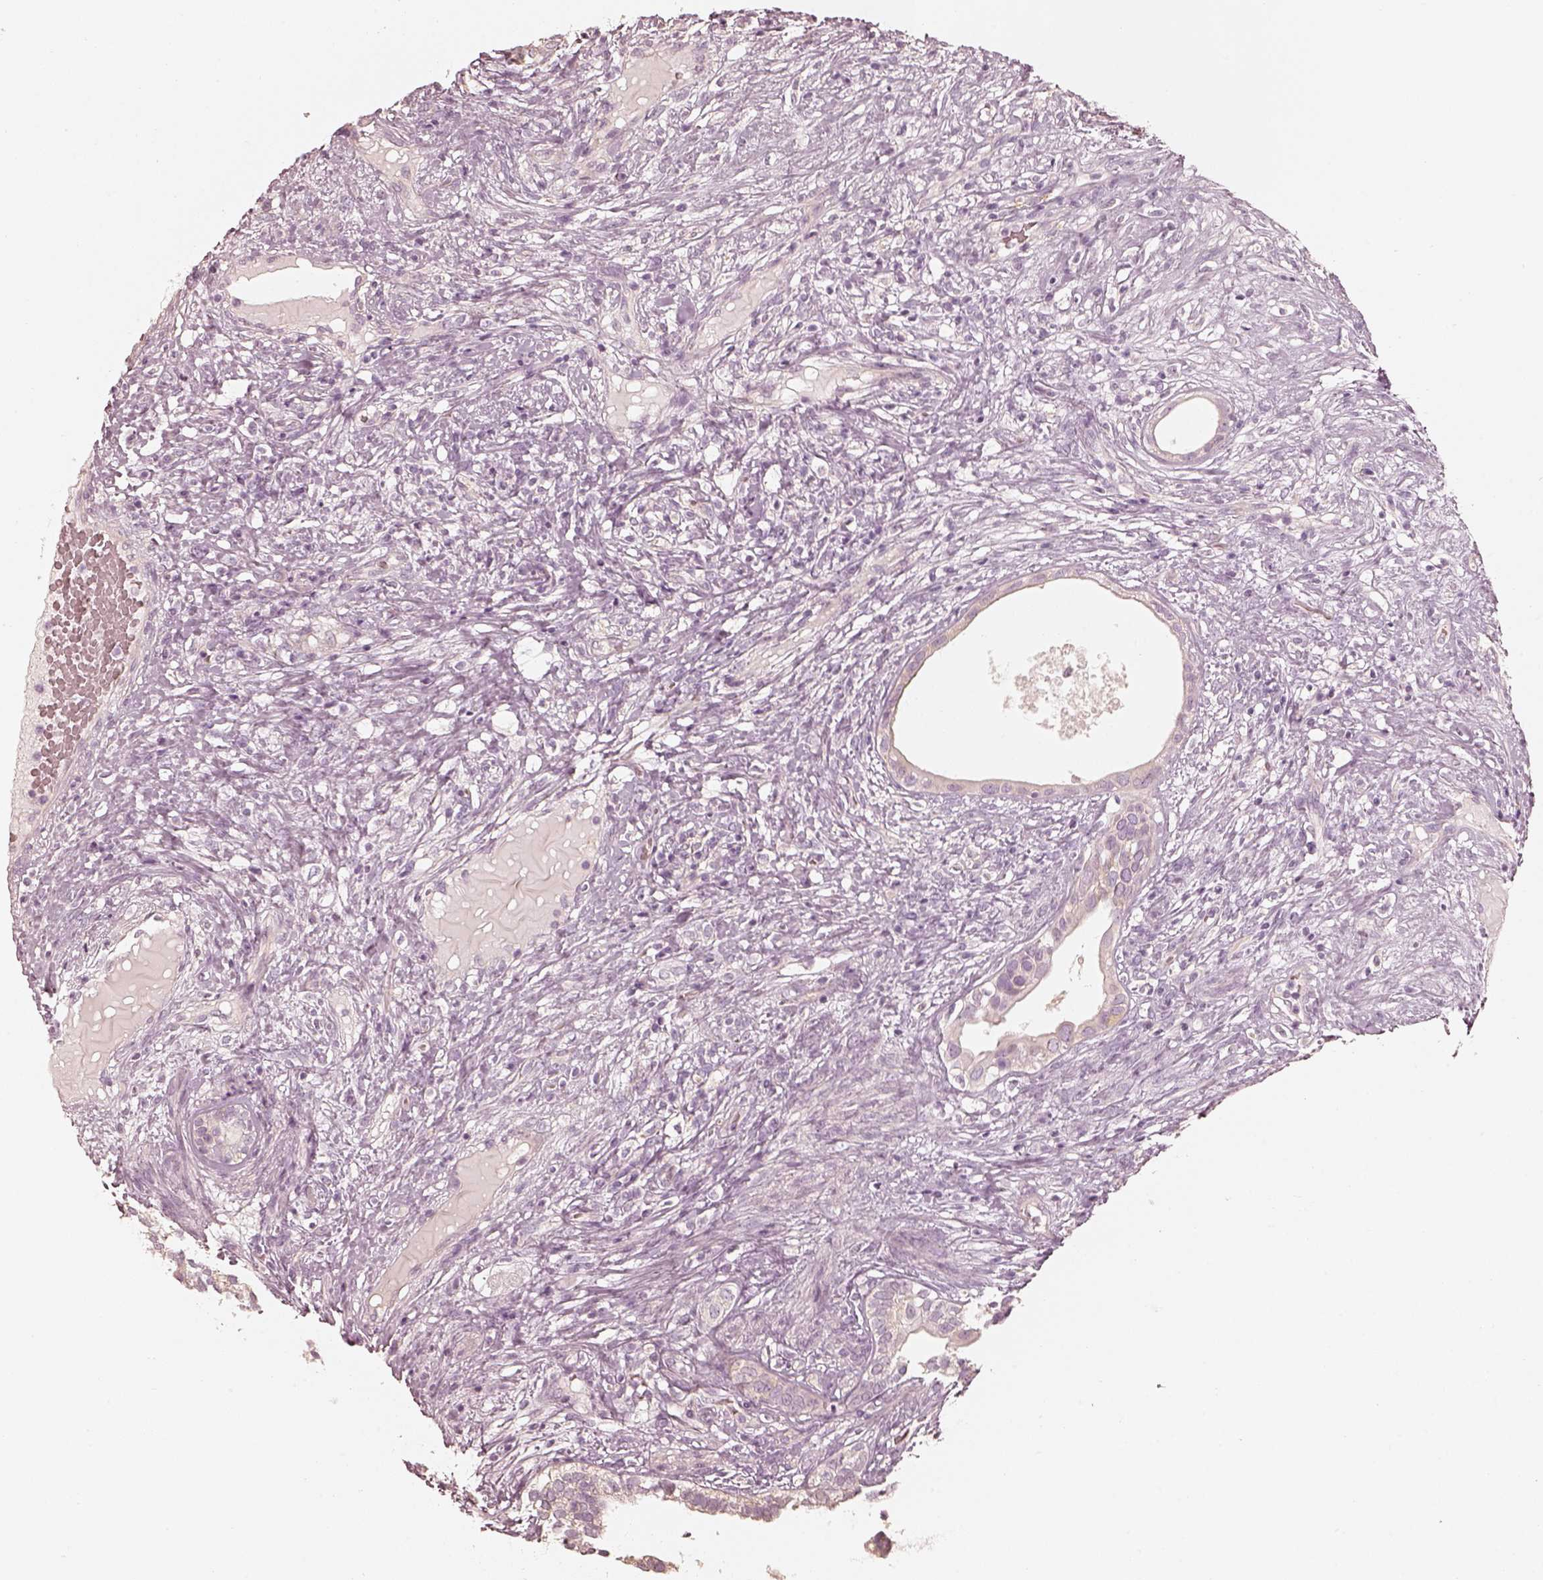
{"staining": {"intensity": "negative", "quantity": "none", "location": "none"}, "tissue": "testis cancer", "cell_type": "Tumor cells", "image_type": "cancer", "snomed": [{"axis": "morphology", "description": "Seminoma, NOS"}, {"axis": "morphology", "description": "Carcinoma, Embryonal, NOS"}, {"axis": "topography", "description": "Testis"}], "caption": "Image shows no significant protein positivity in tumor cells of testis cancer.", "gene": "FMNL2", "patient": {"sex": "male", "age": 41}}